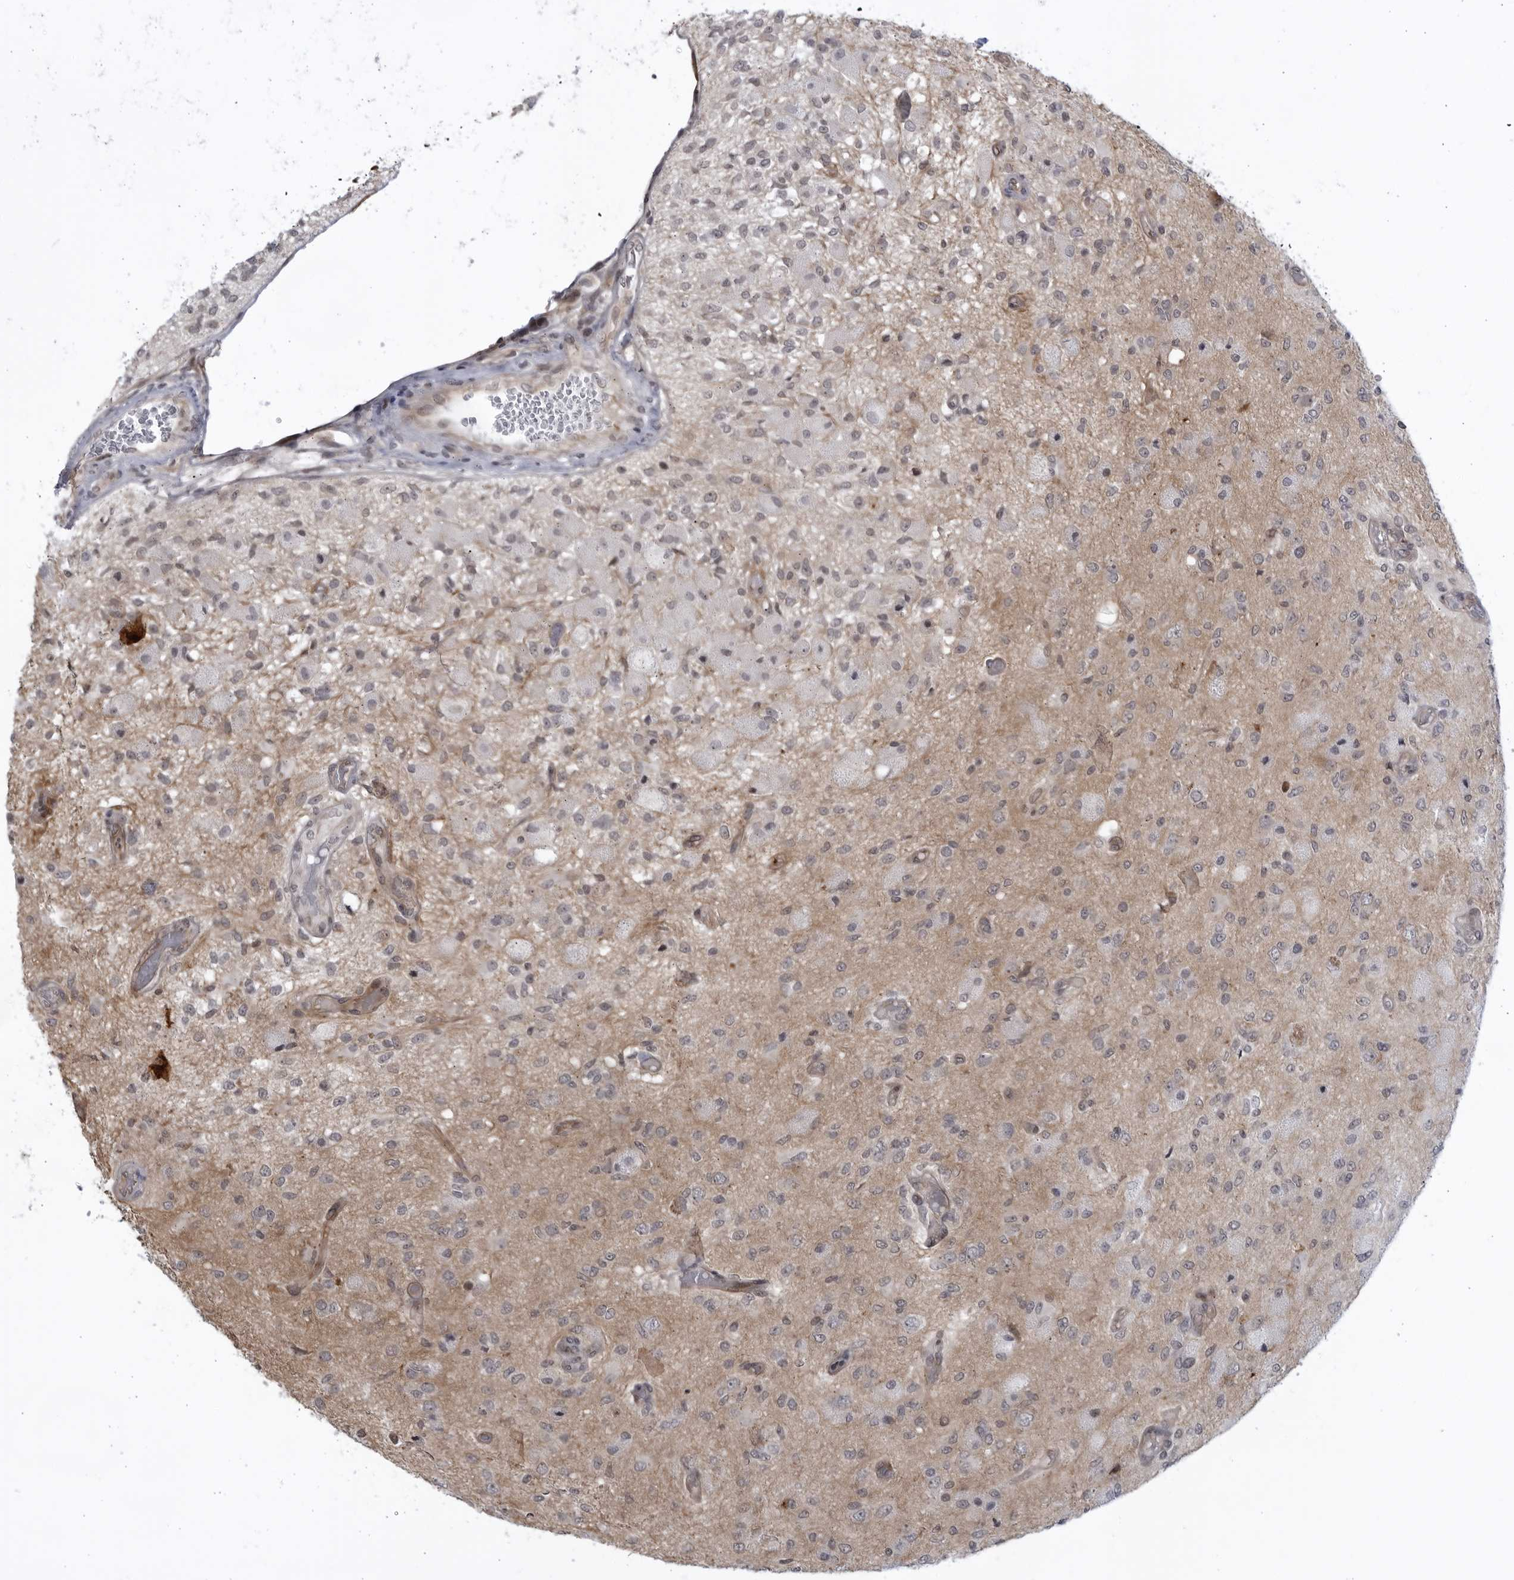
{"staining": {"intensity": "negative", "quantity": "none", "location": "none"}, "tissue": "glioma", "cell_type": "Tumor cells", "image_type": "cancer", "snomed": [{"axis": "morphology", "description": "Normal tissue, NOS"}, {"axis": "morphology", "description": "Glioma, malignant, High grade"}, {"axis": "topography", "description": "Cerebral cortex"}], "caption": "DAB (3,3'-diaminobenzidine) immunohistochemical staining of glioma demonstrates no significant positivity in tumor cells.", "gene": "ITGB3BP", "patient": {"sex": "male", "age": 77}}